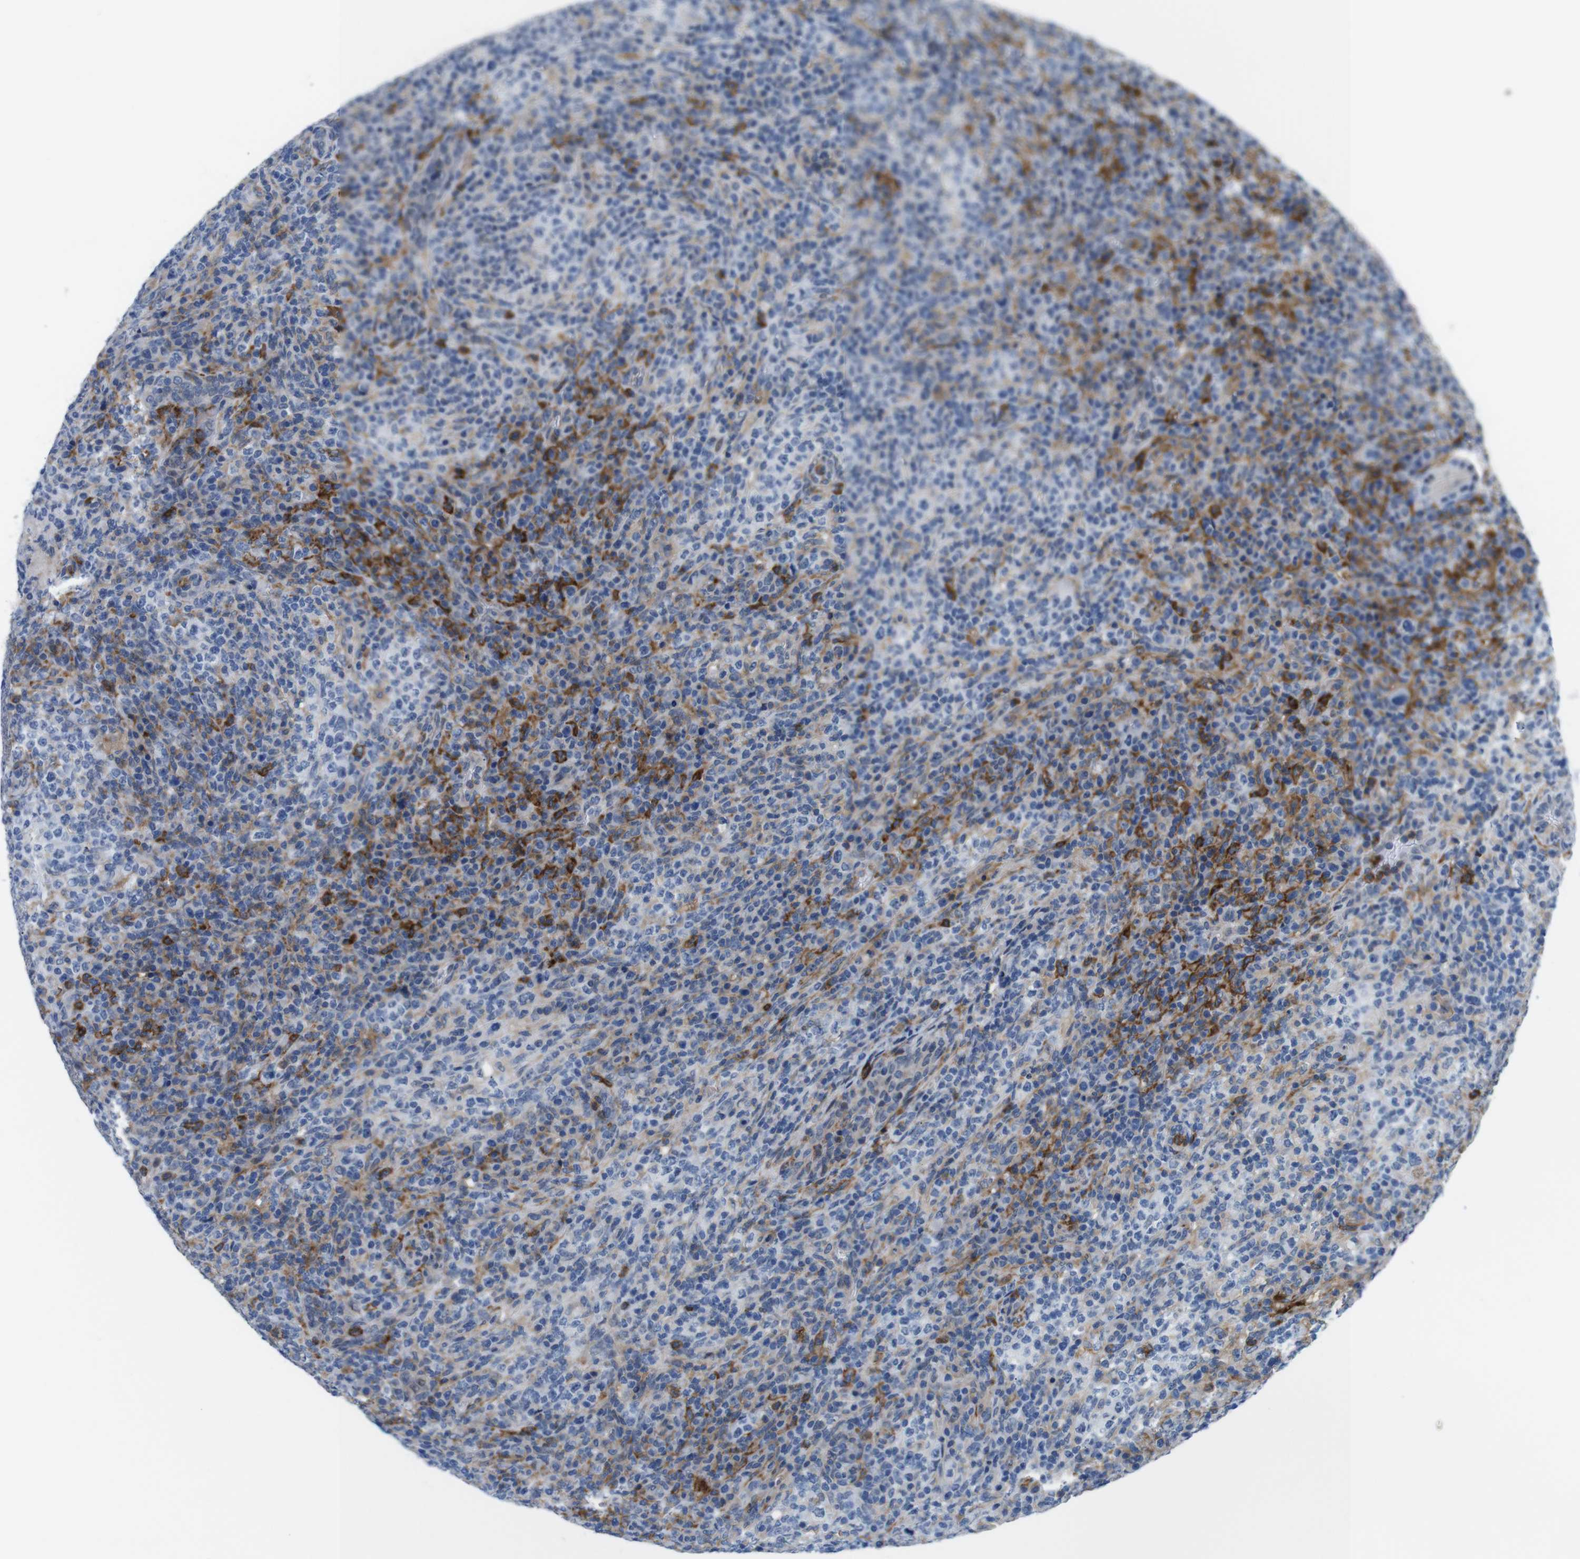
{"staining": {"intensity": "moderate", "quantity": "<25%", "location": "cytoplasmic/membranous,nuclear"}, "tissue": "lymphoma", "cell_type": "Tumor cells", "image_type": "cancer", "snomed": [{"axis": "morphology", "description": "Malignant lymphoma, non-Hodgkin's type, High grade"}, {"axis": "topography", "description": "Lymph node"}], "caption": "Lymphoma stained with a brown dye displays moderate cytoplasmic/membranous and nuclear positive positivity in approximately <25% of tumor cells.", "gene": "CD300C", "patient": {"sex": "female", "age": 76}}